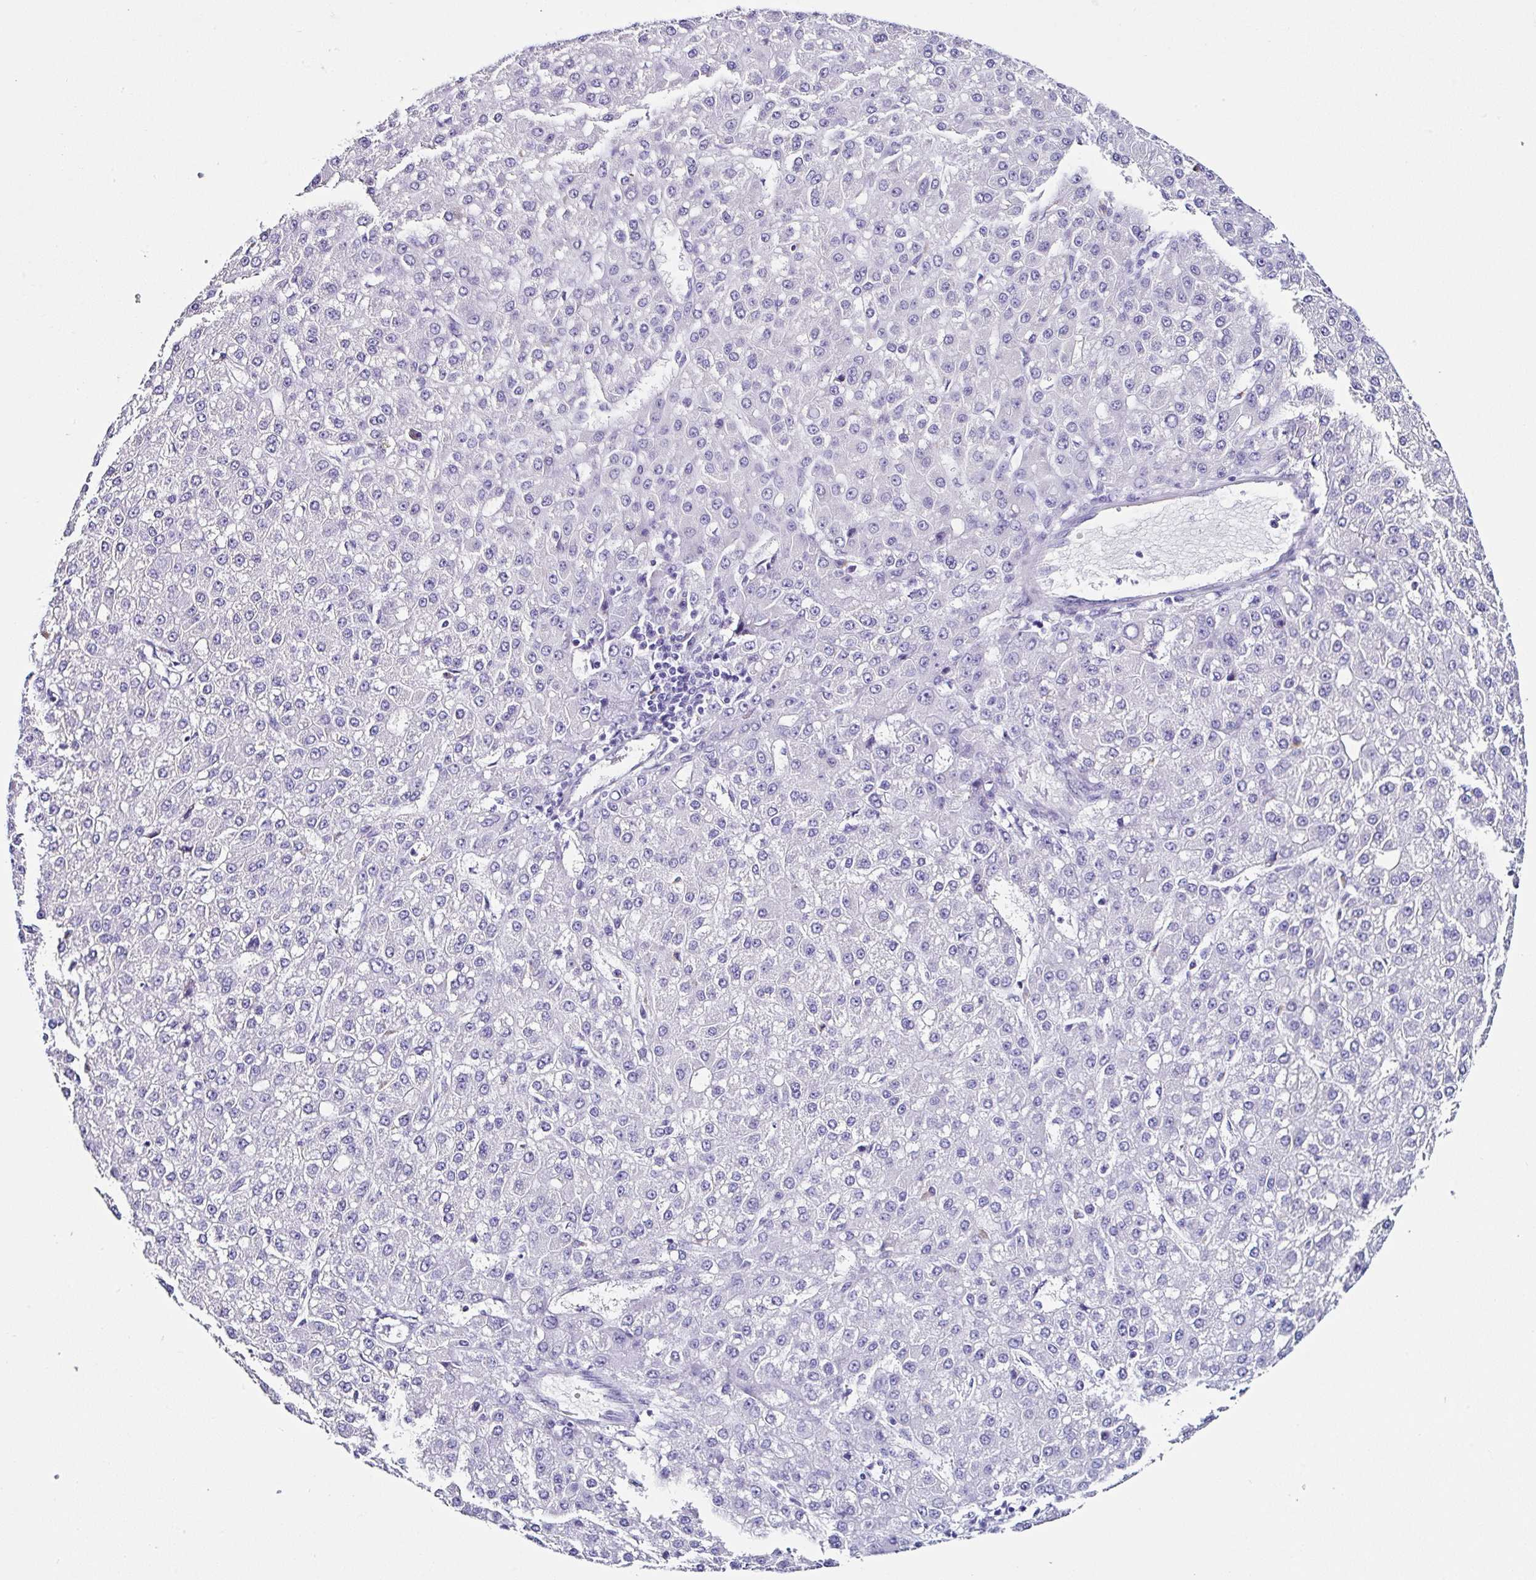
{"staining": {"intensity": "negative", "quantity": "none", "location": "none"}, "tissue": "liver cancer", "cell_type": "Tumor cells", "image_type": "cancer", "snomed": [{"axis": "morphology", "description": "Carcinoma, Hepatocellular, NOS"}, {"axis": "topography", "description": "Liver"}], "caption": "DAB immunohistochemical staining of liver cancer (hepatocellular carcinoma) exhibits no significant expression in tumor cells.", "gene": "TMPRSS11E", "patient": {"sex": "male", "age": 67}}